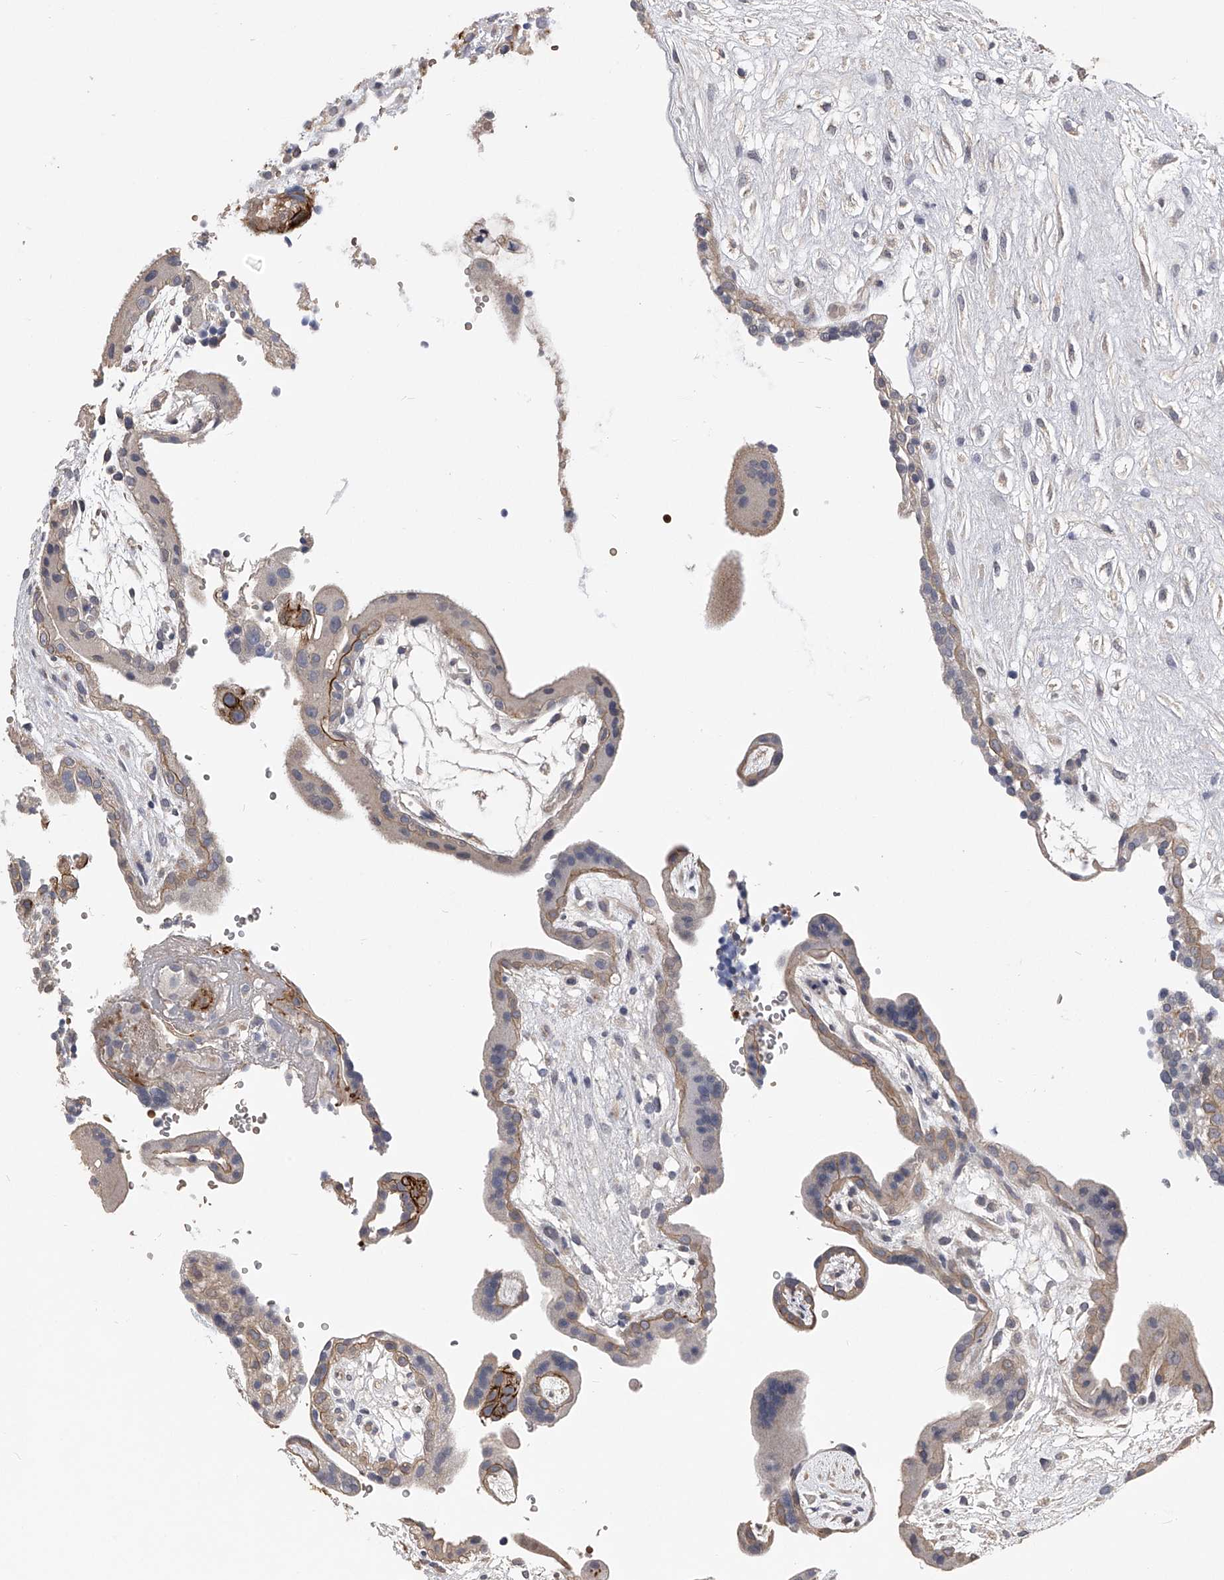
{"staining": {"intensity": "moderate", "quantity": "25%-75%", "location": "cytoplasmic/membranous"}, "tissue": "placenta", "cell_type": "Trophoblastic cells", "image_type": "normal", "snomed": [{"axis": "morphology", "description": "Normal tissue, NOS"}, {"axis": "topography", "description": "Placenta"}], "caption": "Immunohistochemical staining of normal human placenta exhibits moderate cytoplasmic/membranous protein positivity in about 25%-75% of trophoblastic cells.", "gene": "MDN1", "patient": {"sex": "female", "age": 18}}